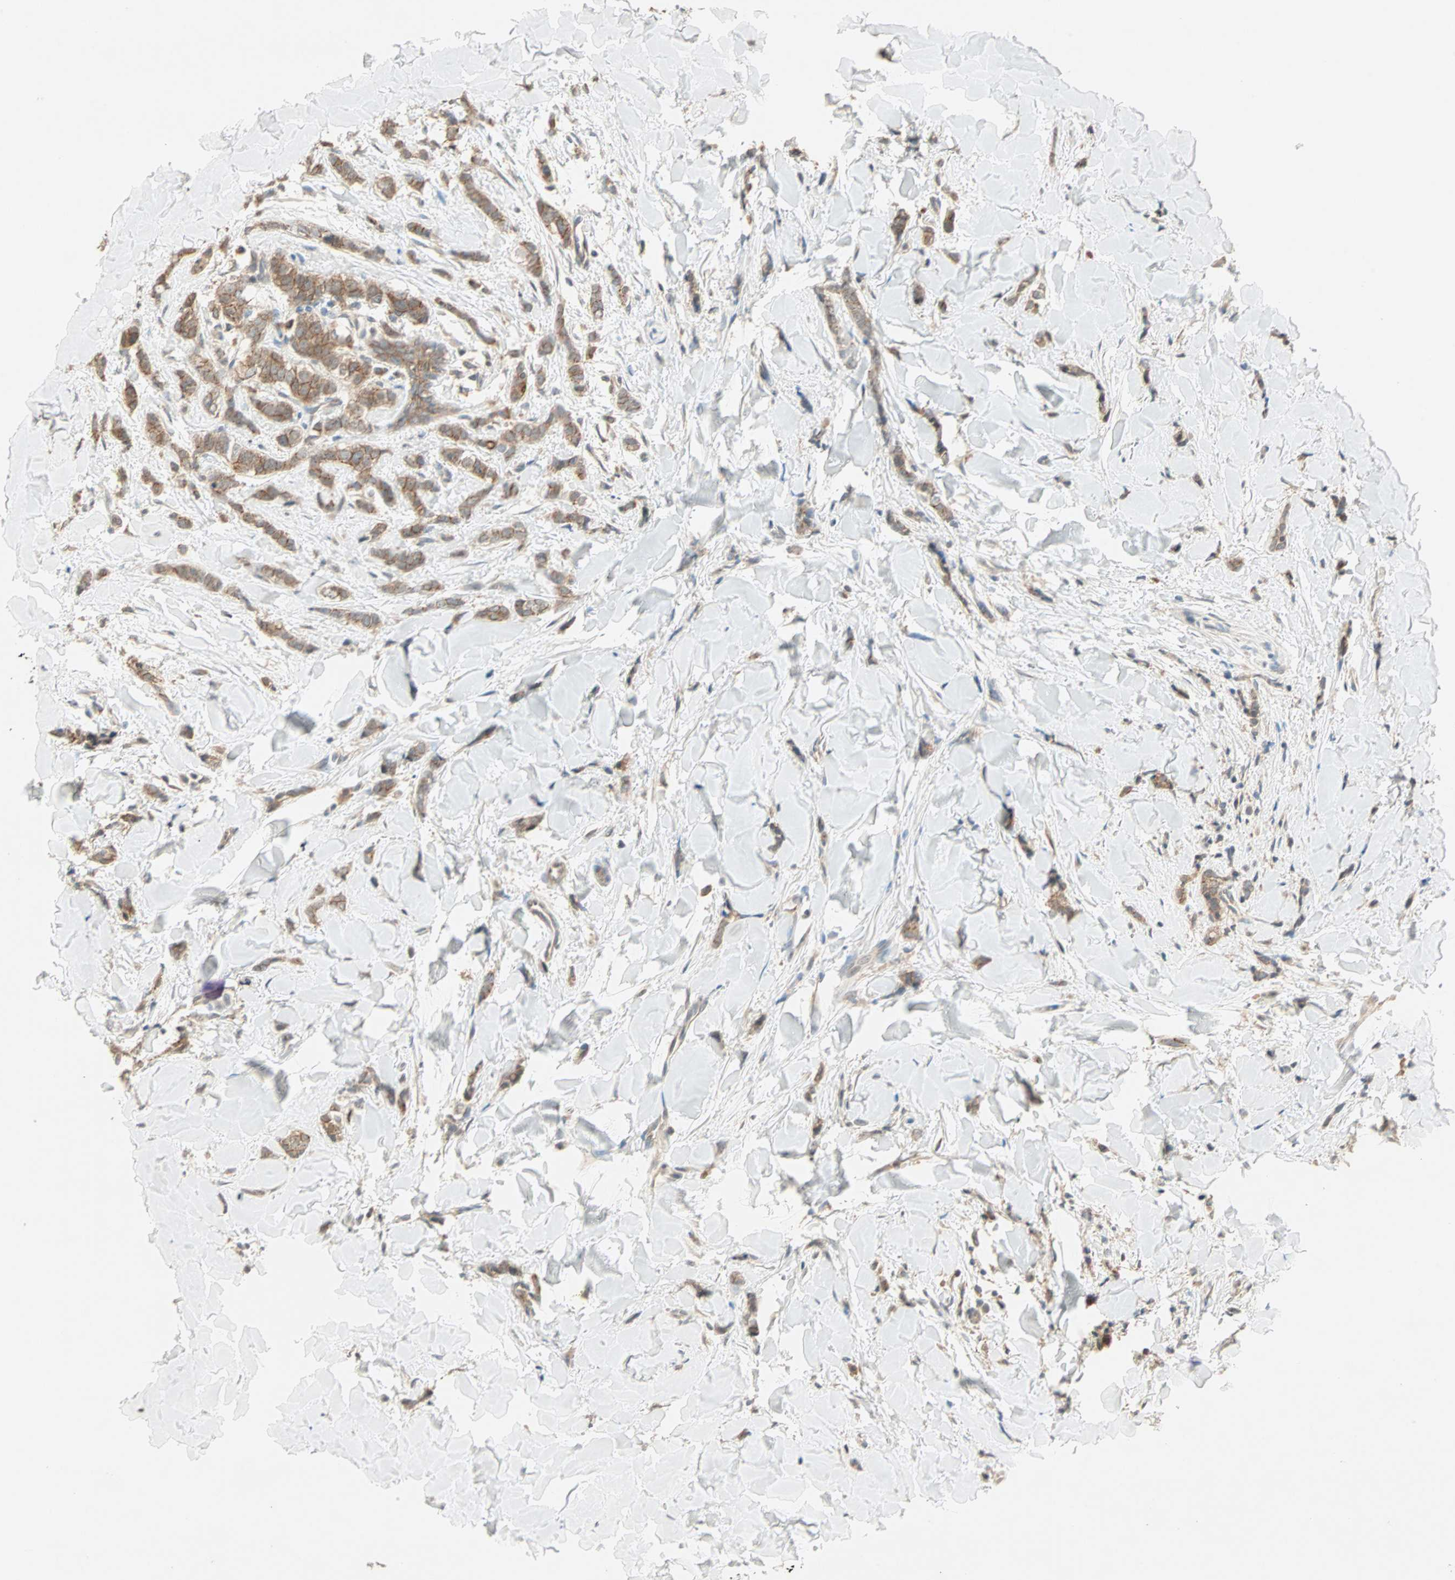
{"staining": {"intensity": "moderate", "quantity": ">75%", "location": "cytoplasmic/membranous"}, "tissue": "breast cancer", "cell_type": "Tumor cells", "image_type": "cancer", "snomed": [{"axis": "morphology", "description": "Lobular carcinoma"}, {"axis": "topography", "description": "Skin"}, {"axis": "topography", "description": "Breast"}], "caption": "About >75% of tumor cells in breast cancer demonstrate moderate cytoplasmic/membranous protein positivity as visualized by brown immunohistochemical staining.", "gene": "TTF2", "patient": {"sex": "female", "age": 46}}